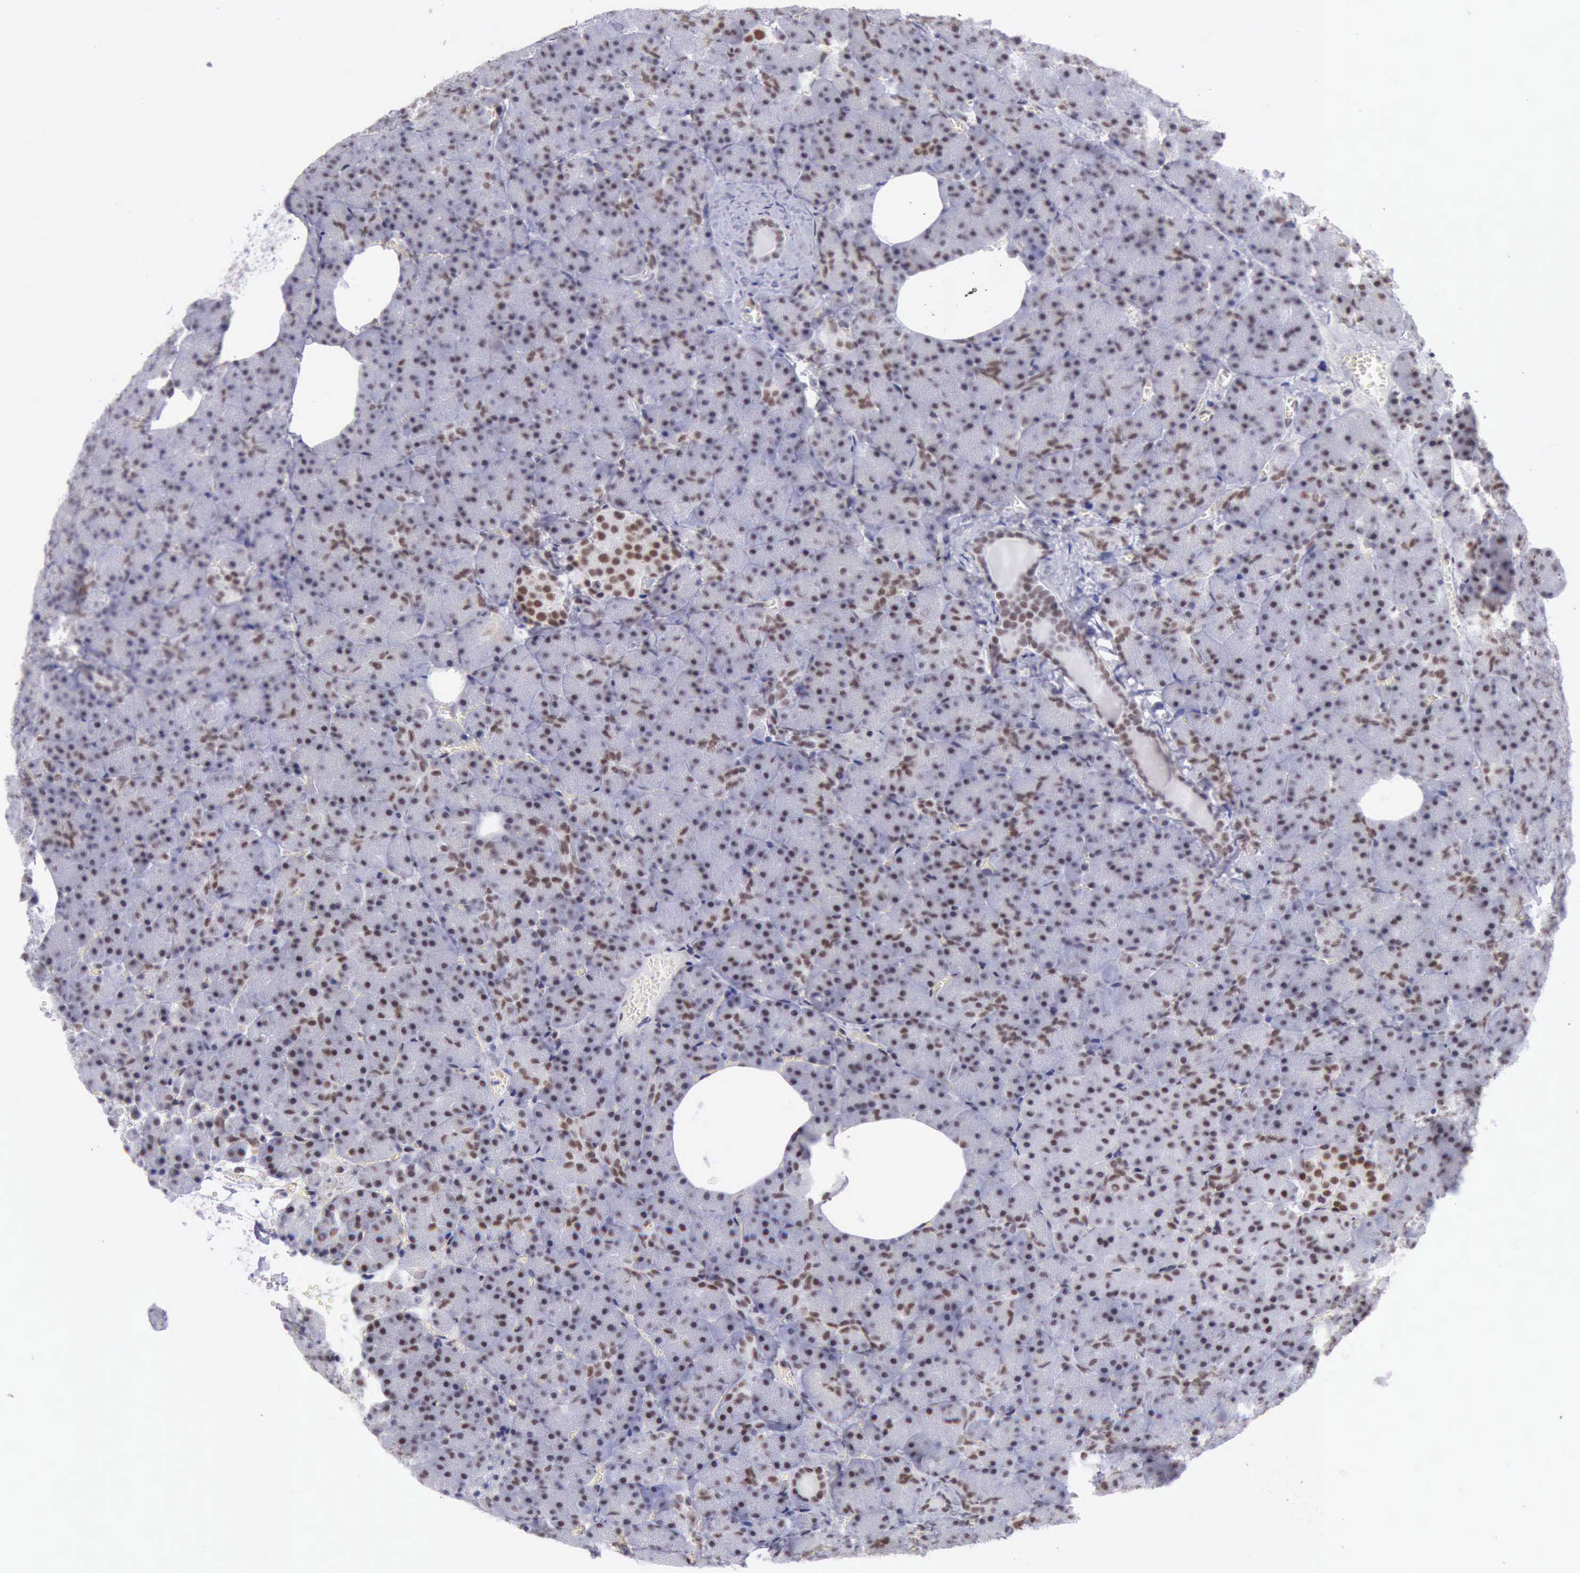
{"staining": {"intensity": "weak", "quantity": "25%-75%", "location": "nuclear"}, "tissue": "pancreas", "cell_type": "Exocrine glandular cells", "image_type": "normal", "snomed": [{"axis": "morphology", "description": "Normal tissue, NOS"}, {"axis": "topography", "description": "Pancreas"}], "caption": "Protein staining demonstrates weak nuclear expression in about 25%-75% of exocrine glandular cells in unremarkable pancreas. Using DAB (brown) and hematoxylin (blue) stains, captured at high magnification using brightfield microscopy.", "gene": "ERCC4", "patient": {"sex": "female", "age": 35}}